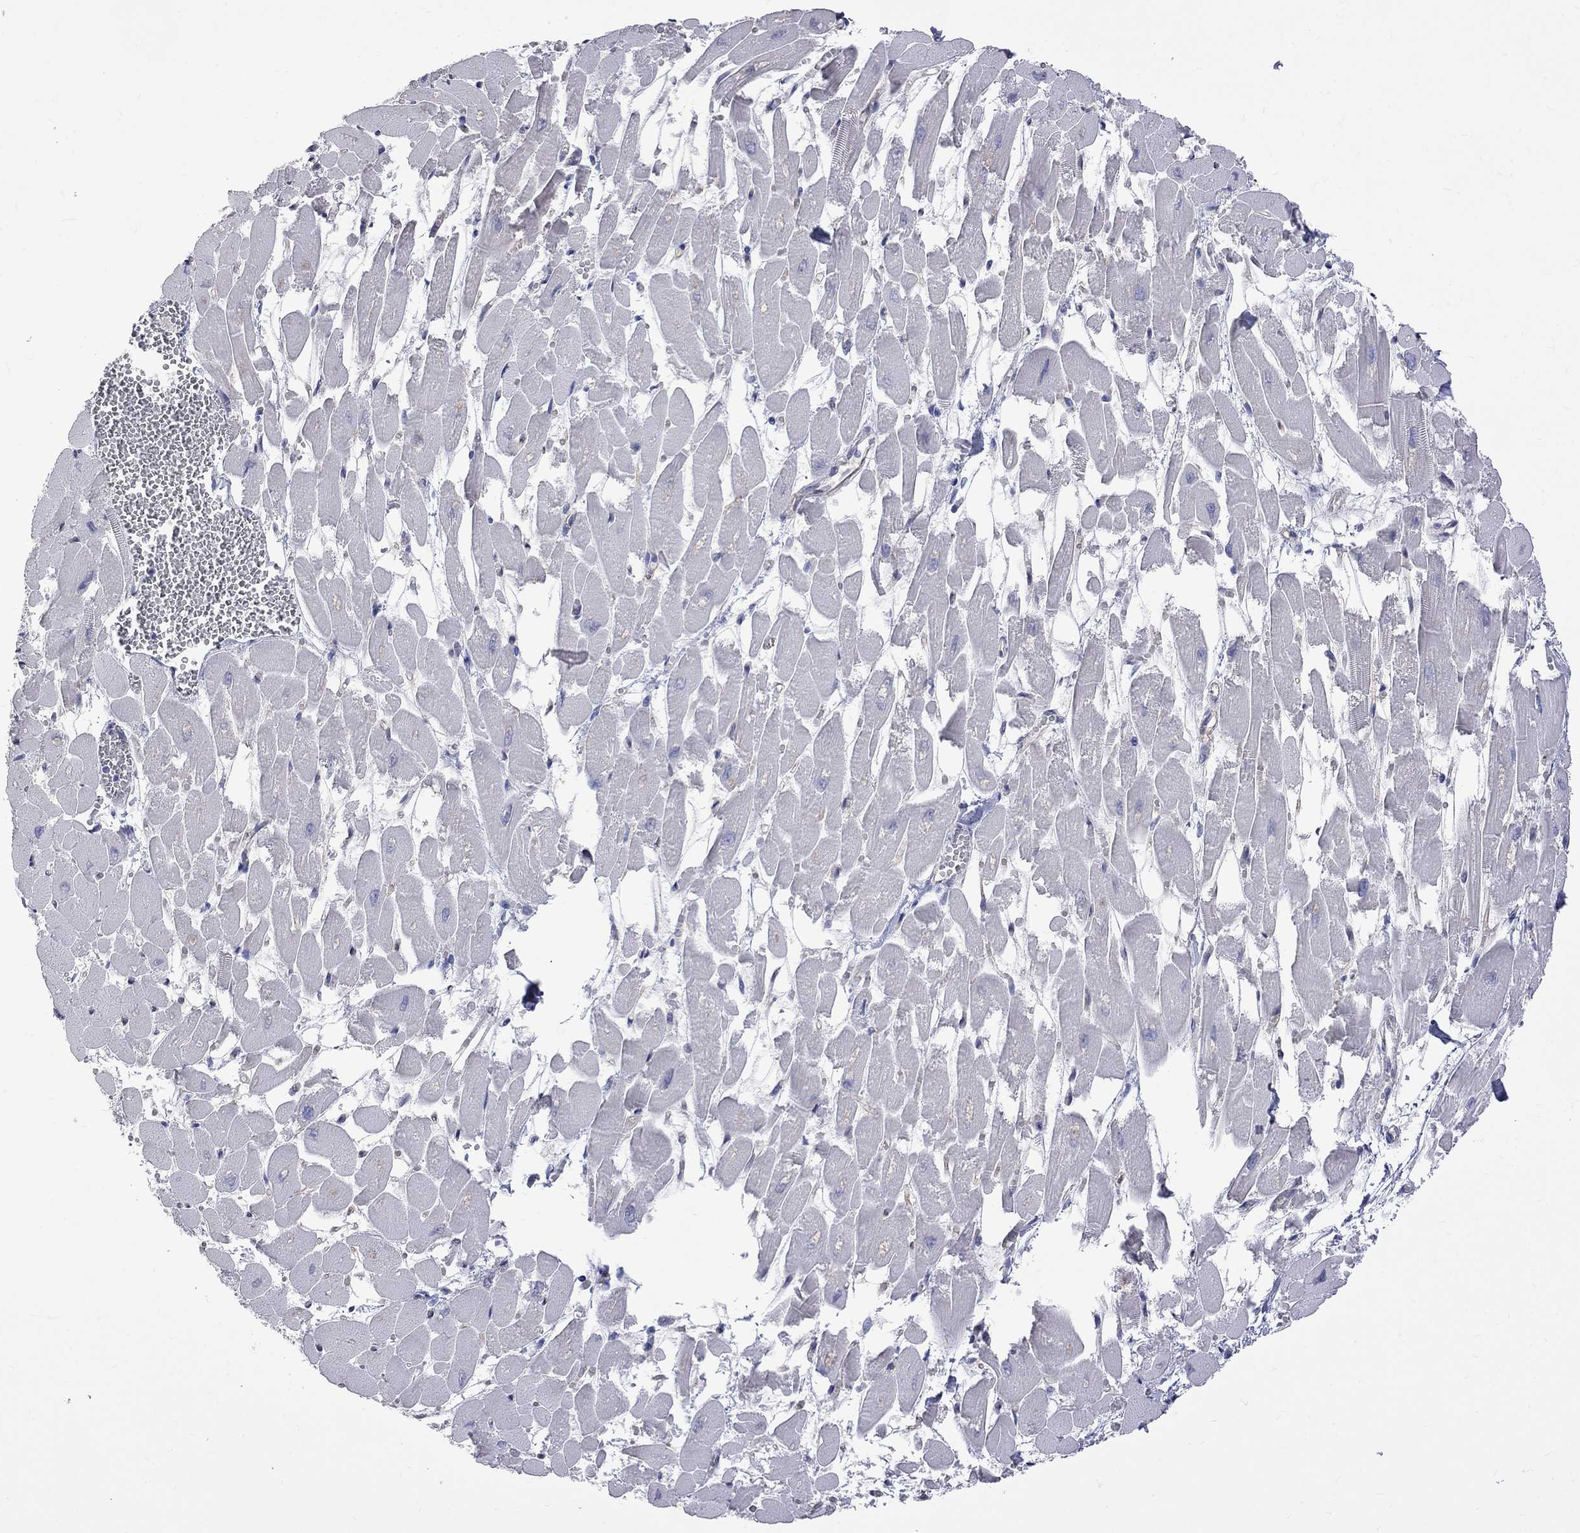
{"staining": {"intensity": "negative", "quantity": "none", "location": "none"}, "tissue": "heart muscle", "cell_type": "Cardiomyocytes", "image_type": "normal", "snomed": [{"axis": "morphology", "description": "Normal tissue, NOS"}, {"axis": "topography", "description": "Heart"}], "caption": "Protein analysis of benign heart muscle exhibits no significant expression in cardiomyocytes. (Stains: DAB (3,3'-diaminobenzidine) immunohistochemistry with hematoxylin counter stain, Microscopy: brightfield microscopy at high magnification).", "gene": "KCND2", "patient": {"sex": "female", "age": 52}}